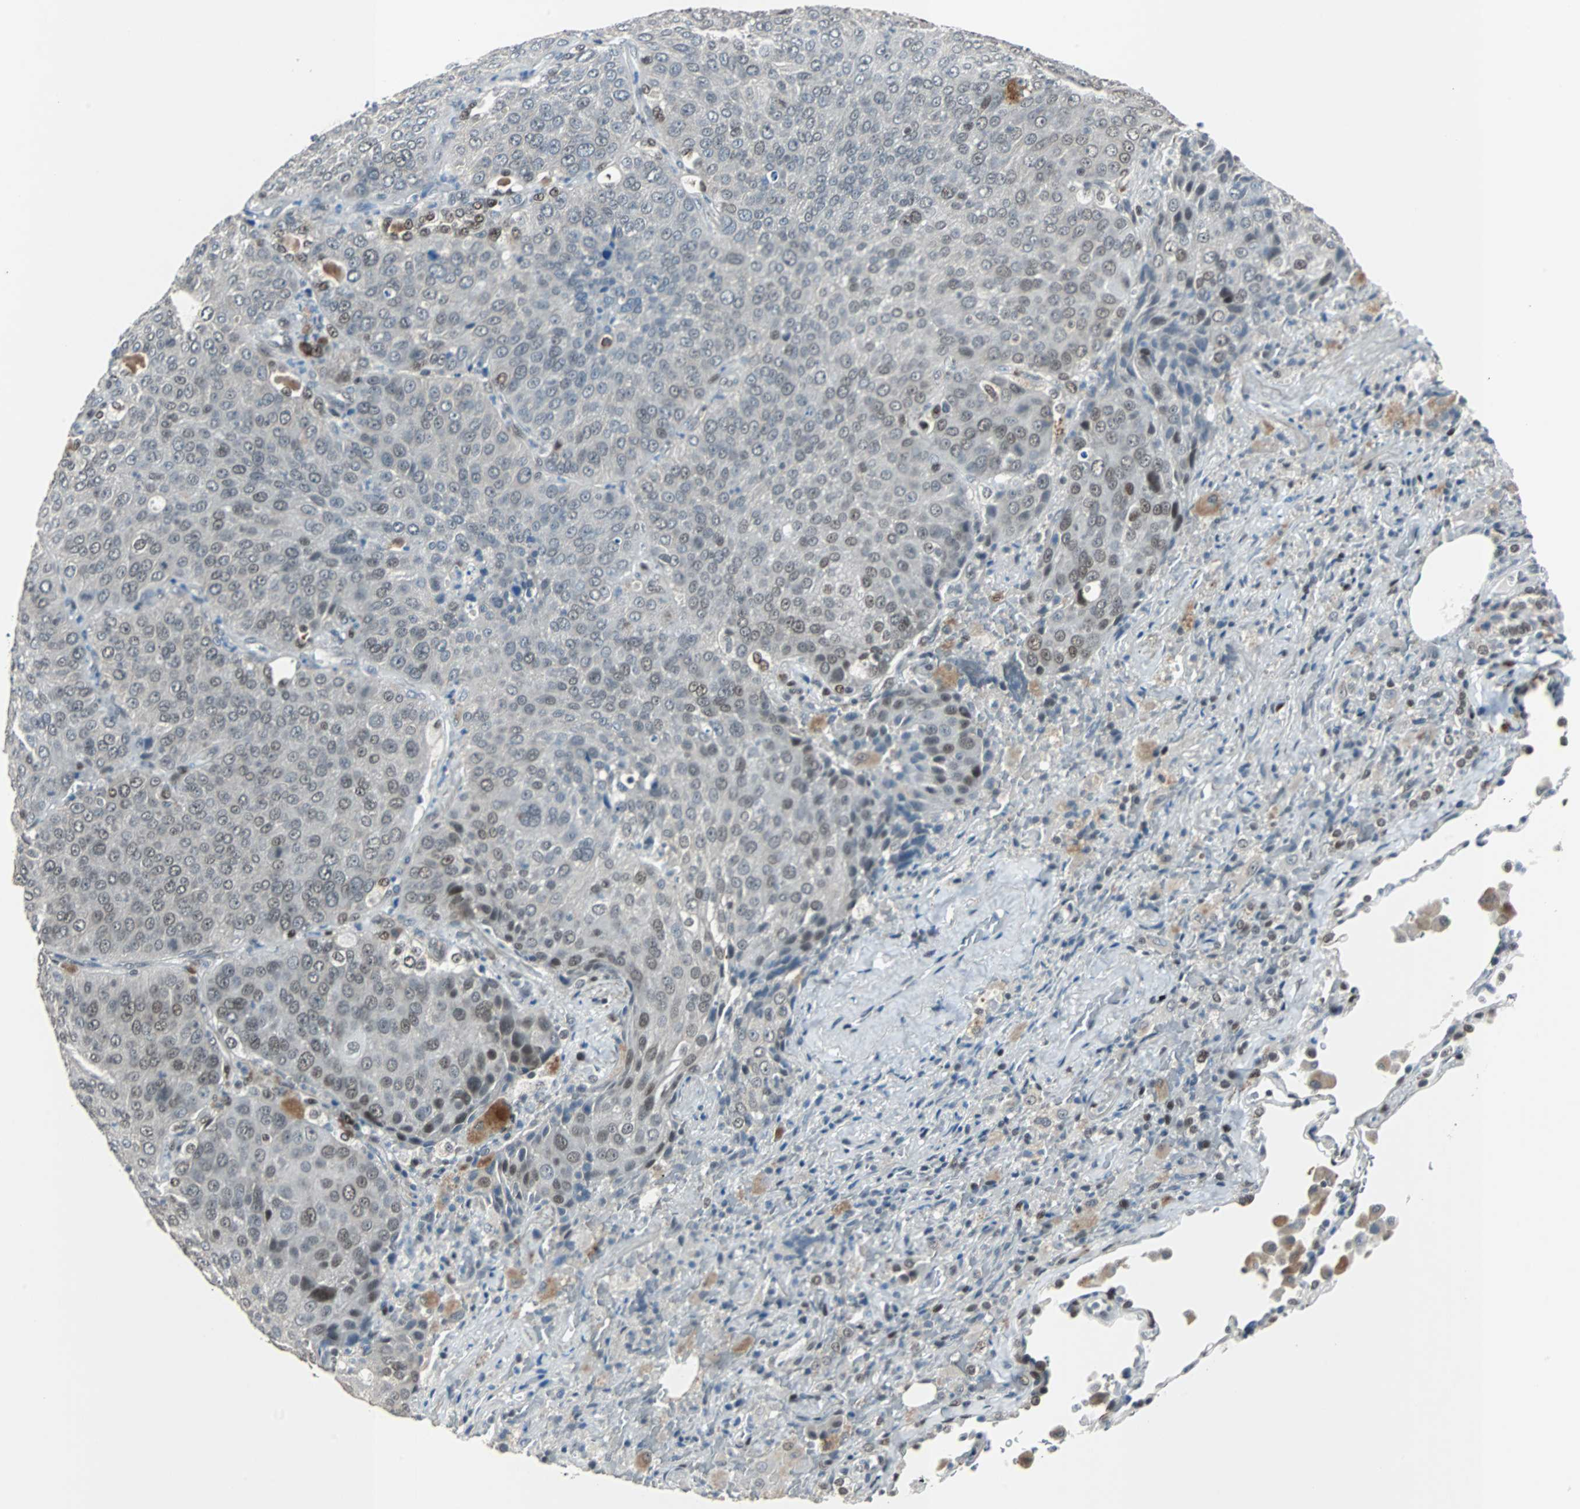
{"staining": {"intensity": "weak", "quantity": "<25%", "location": "nuclear"}, "tissue": "lung cancer", "cell_type": "Tumor cells", "image_type": "cancer", "snomed": [{"axis": "morphology", "description": "Squamous cell carcinoma, NOS"}, {"axis": "topography", "description": "Lung"}], "caption": "The histopathology image demonstrates no staining of tumor cells in lung cancer.", "gene": "ZHX2", "patient": {"sex": "male", "age": 54}}